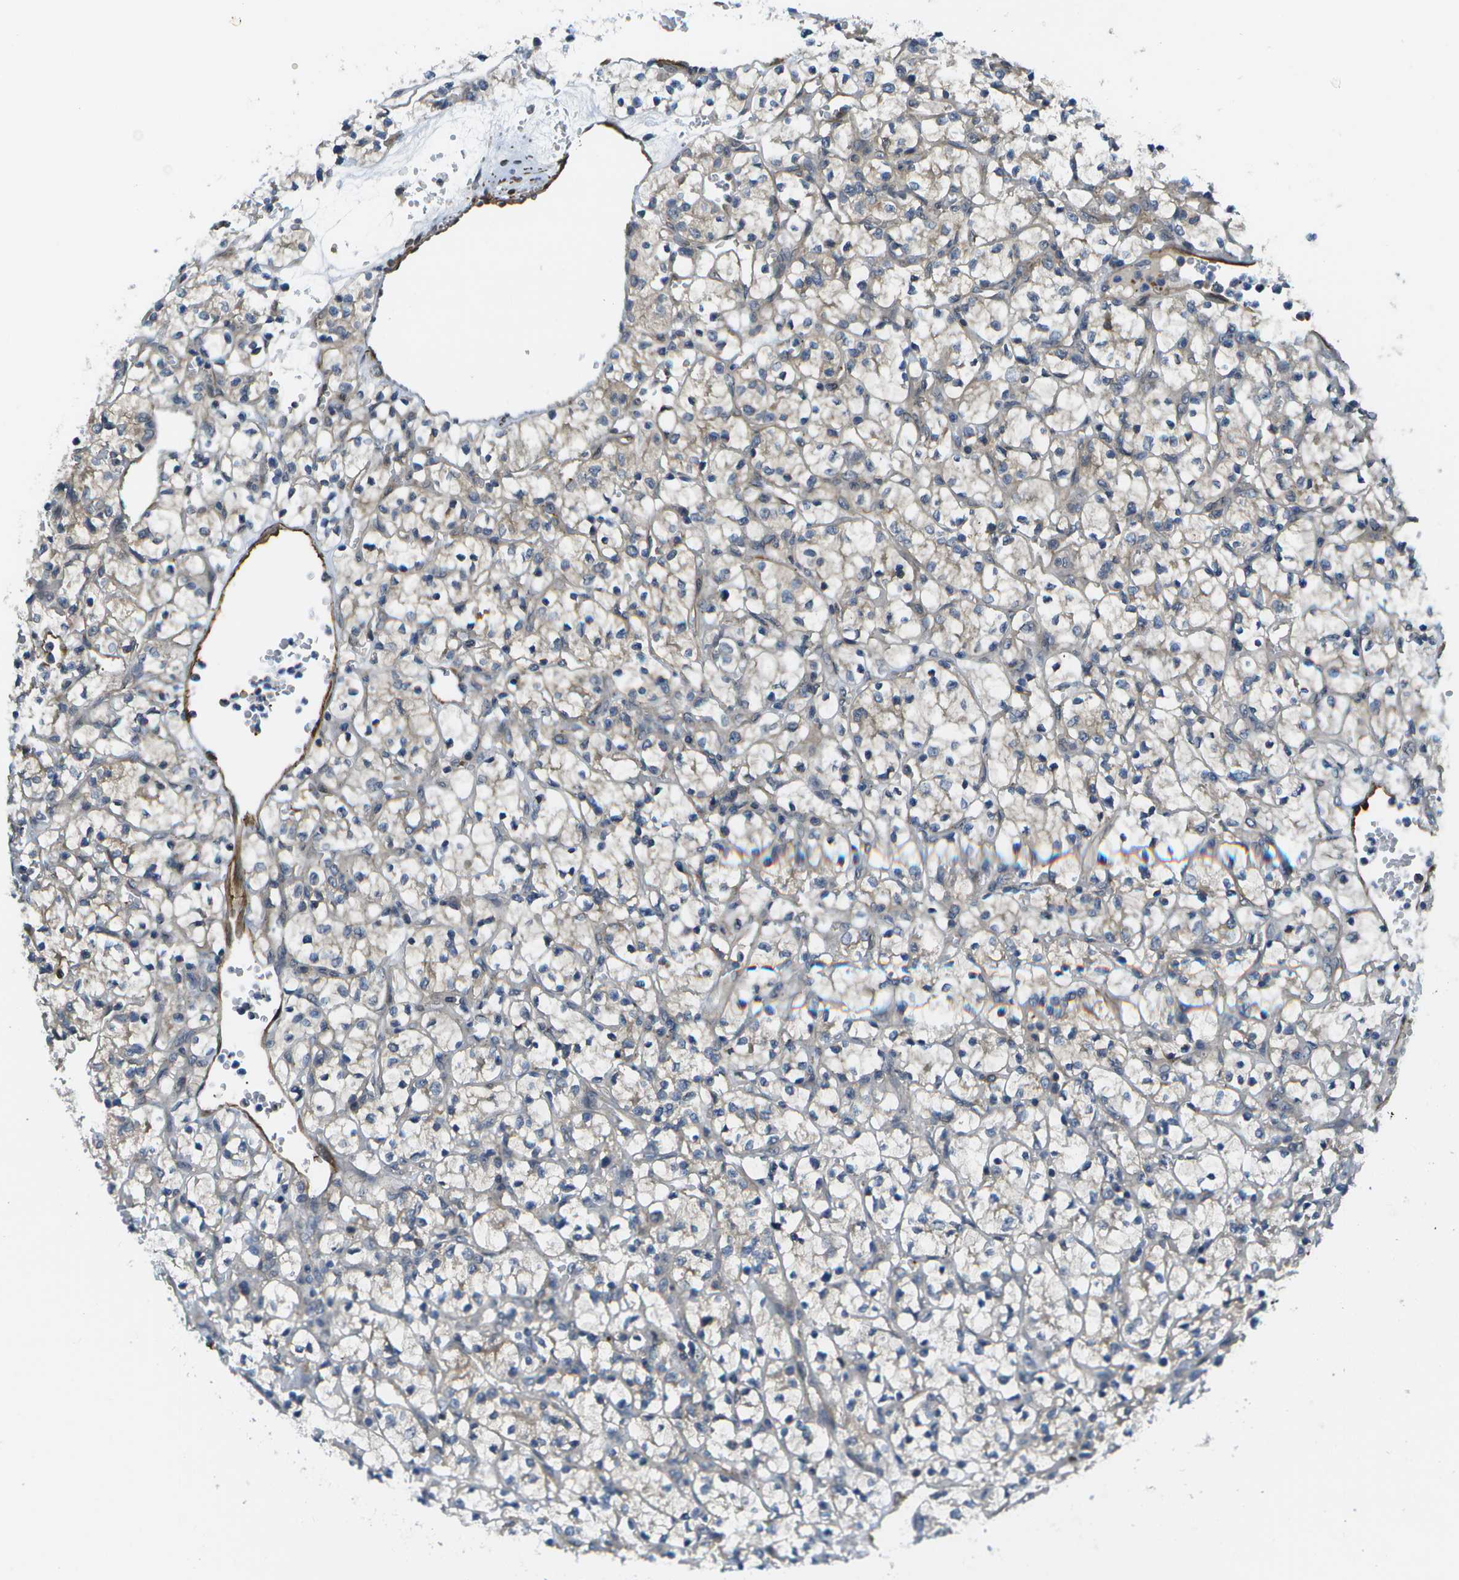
{"staining": {"intensity": "negative", "quantity": "none", "location": "none"}, "tissue": "renal cancer", "cell_type": "Tumor cells", "image_type": "cancer", "snomed": [{"axis": "morphology", "description": "Adenocarcinoma, NOS"}, {"axis": "topography", "description": "Kidney"}], "caption": "Tumor cells are negative for protein expression in human renal cancer.", "gene": "KIAA0040", "patient": {"sex": "female", "age": 69}}